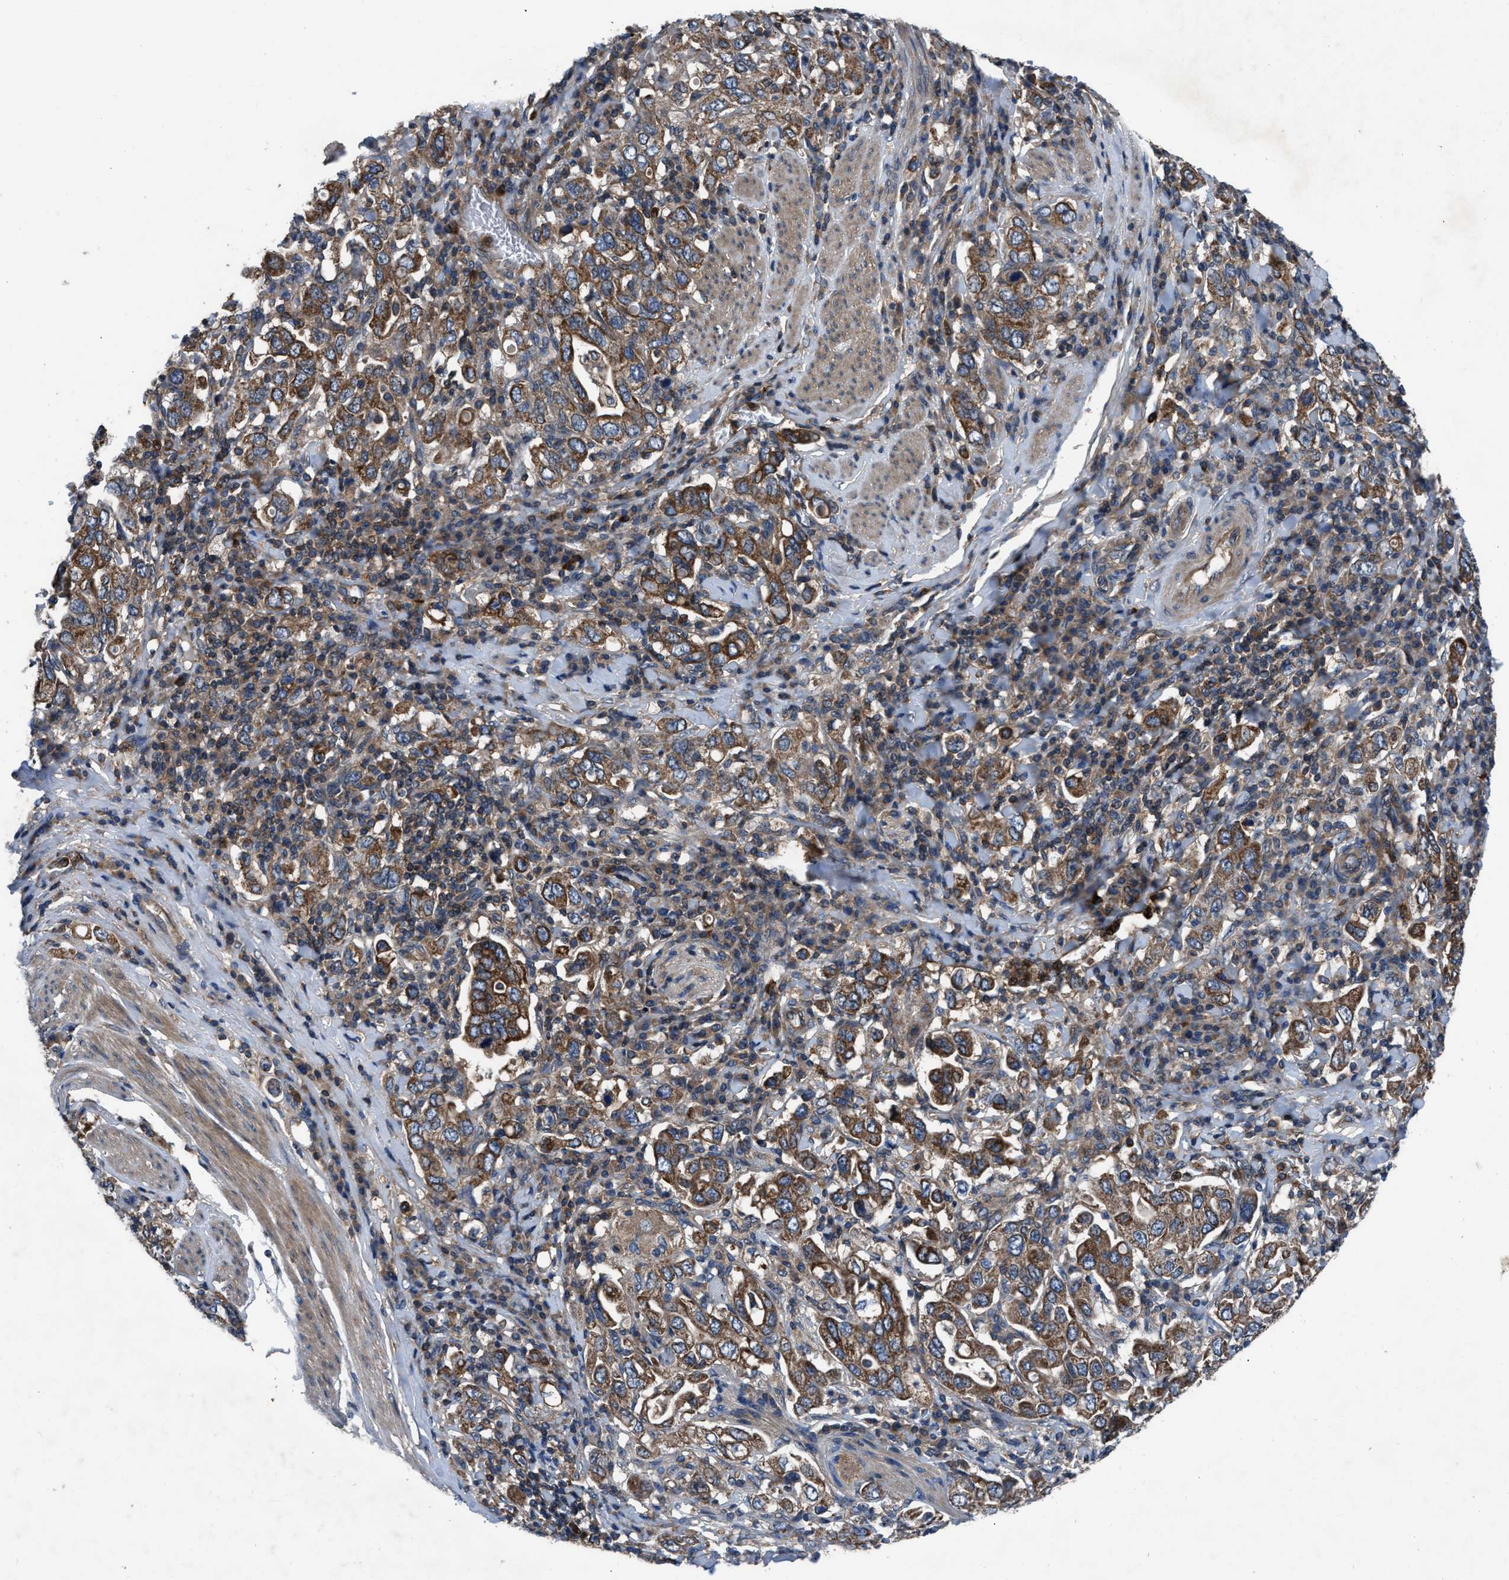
{"staining": {"intensity": "moderate", "quantity": ">75%", "location": "cytoplasmic/membranous"}, "tissue": "stomach cancer", "cell_type": "Tumor cells", "image_type": "cancer", "snomed": [{"axis": "morphology", "description": "Adenocarcinoma, NOS"}, {"axis": "topography", "description": "Stomach, upper"}], "caption": "Immunohistochemistry (IHC) (DAB) staining of stomach cancer displays moderate cytoplasmic/membranous protein expression in approximately >75% of tumor cells.", "gene": "USP25", "patient": {"sex": "male", "age": 62}}